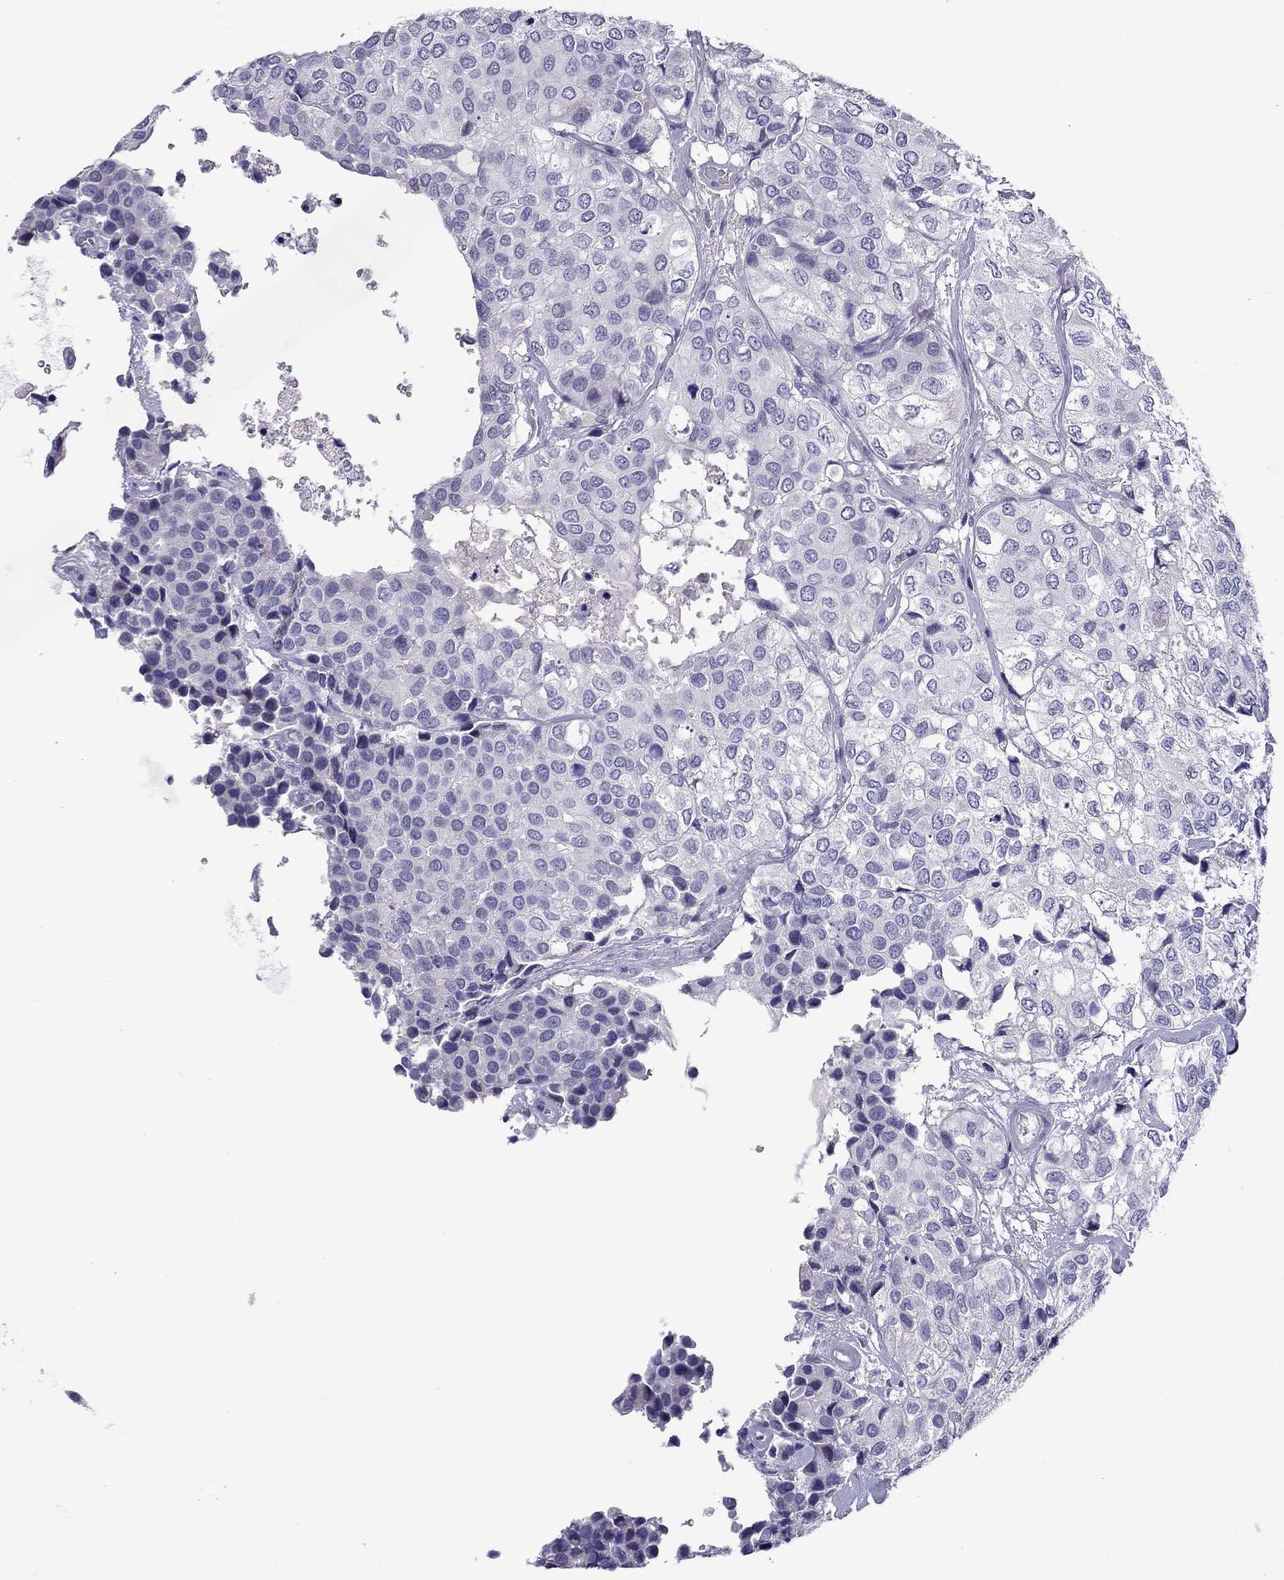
{"staining": {"intensity": "negative", "quantity": "none", "location": "none"}, "tissue": "urothelial cancer", "cell_type": "Tumor cells", "image_type": "cancer", "snomed": [{"axis": "morphology", "description": "Urothelial carcinoma, High grade"}, {"axis": "topography", "description": "Urinary bladder"}], "caption": "Urothelial cancer was stained to show a protein in brown. There is no significant expression in tumor cells. The staining is performed using DAB brown chromogen with nuclei counter-stained in using hematoxylin.", "gene": "STAR", "patient": {"sex": "male", "age": 73}}